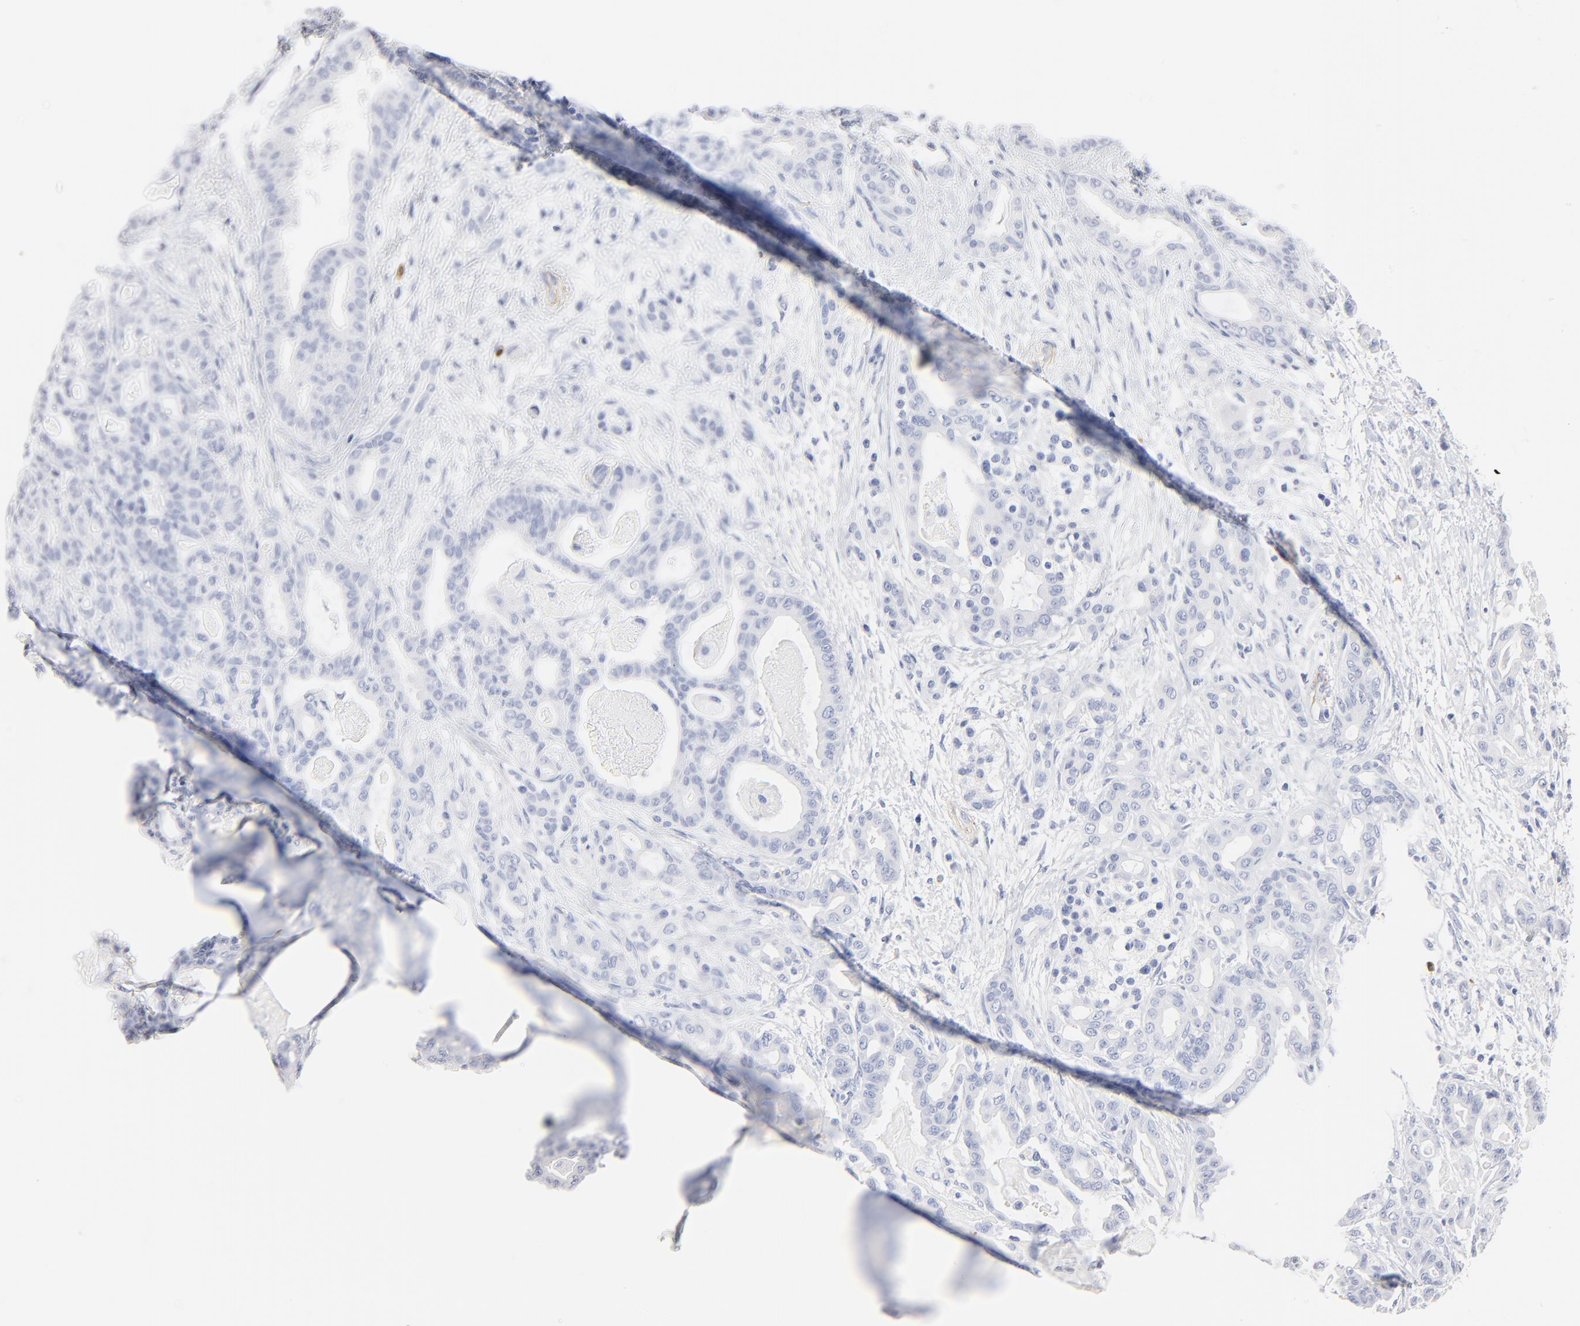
{"staining": {"intensity": "negative", "quantity": "none", "location": "none"}, "tissue": "pancreatic cancer", "cell_type": "Tumor cells", "image_type": "cancer", "snomed": [{"axis": "morphology", "description": "Adenocarcinoma, NOS"}, {"axis": "topography", "description": "Pancreas"}], "caption": "Tumor cells are negative for protein expression in human pancreatic cancer. (Immunohistochemistry, brightfield microscopy, high magnification).", "gene": "AGTR1", "patient": {"sex": "male", "age": 63}}